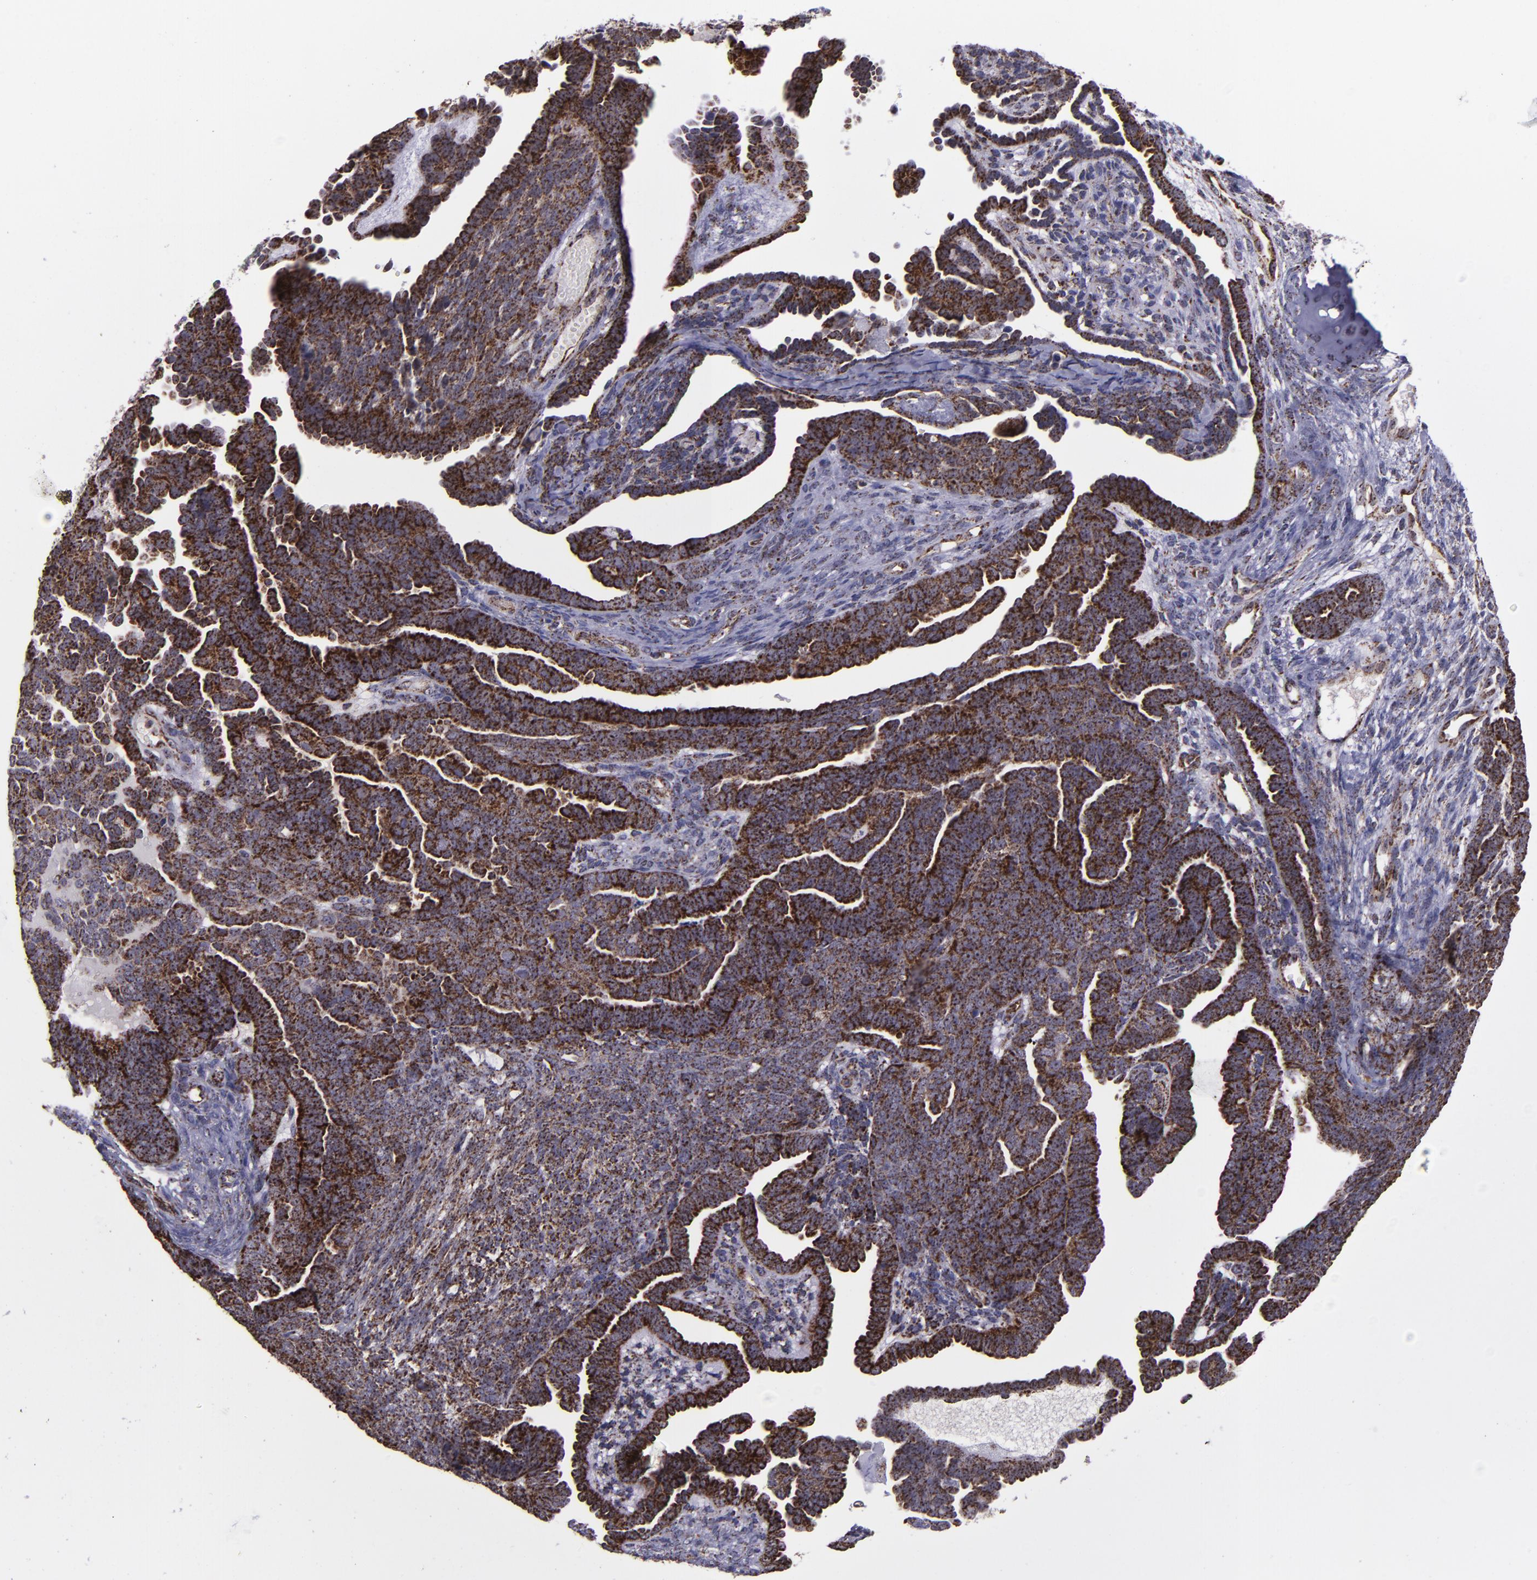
{"staining": {"intensity": "strong", "quantity": ">75%", "location": "cytoplasmic/membranous"}, "tissue": "endometrial cancer", "cell_type": "Tumor cells", "image_type": "cancer", "snomed": [{"axis": "morphology", "description": "Neoplasm, malignant, NOS"}, {"axis": "topography", "description": "Endometrium"}], "caption": "Immunohistochemical staining of human endometrial neoplasm (malignant) reveals high levels of strong cytoplasmic/membranous positivity in approximately >75% of tumor cells. (Brightfield microscopy of DAB IHC at high magnification).", "gene": "LONP1", "patient": {"sex": "female", "age": 74}}